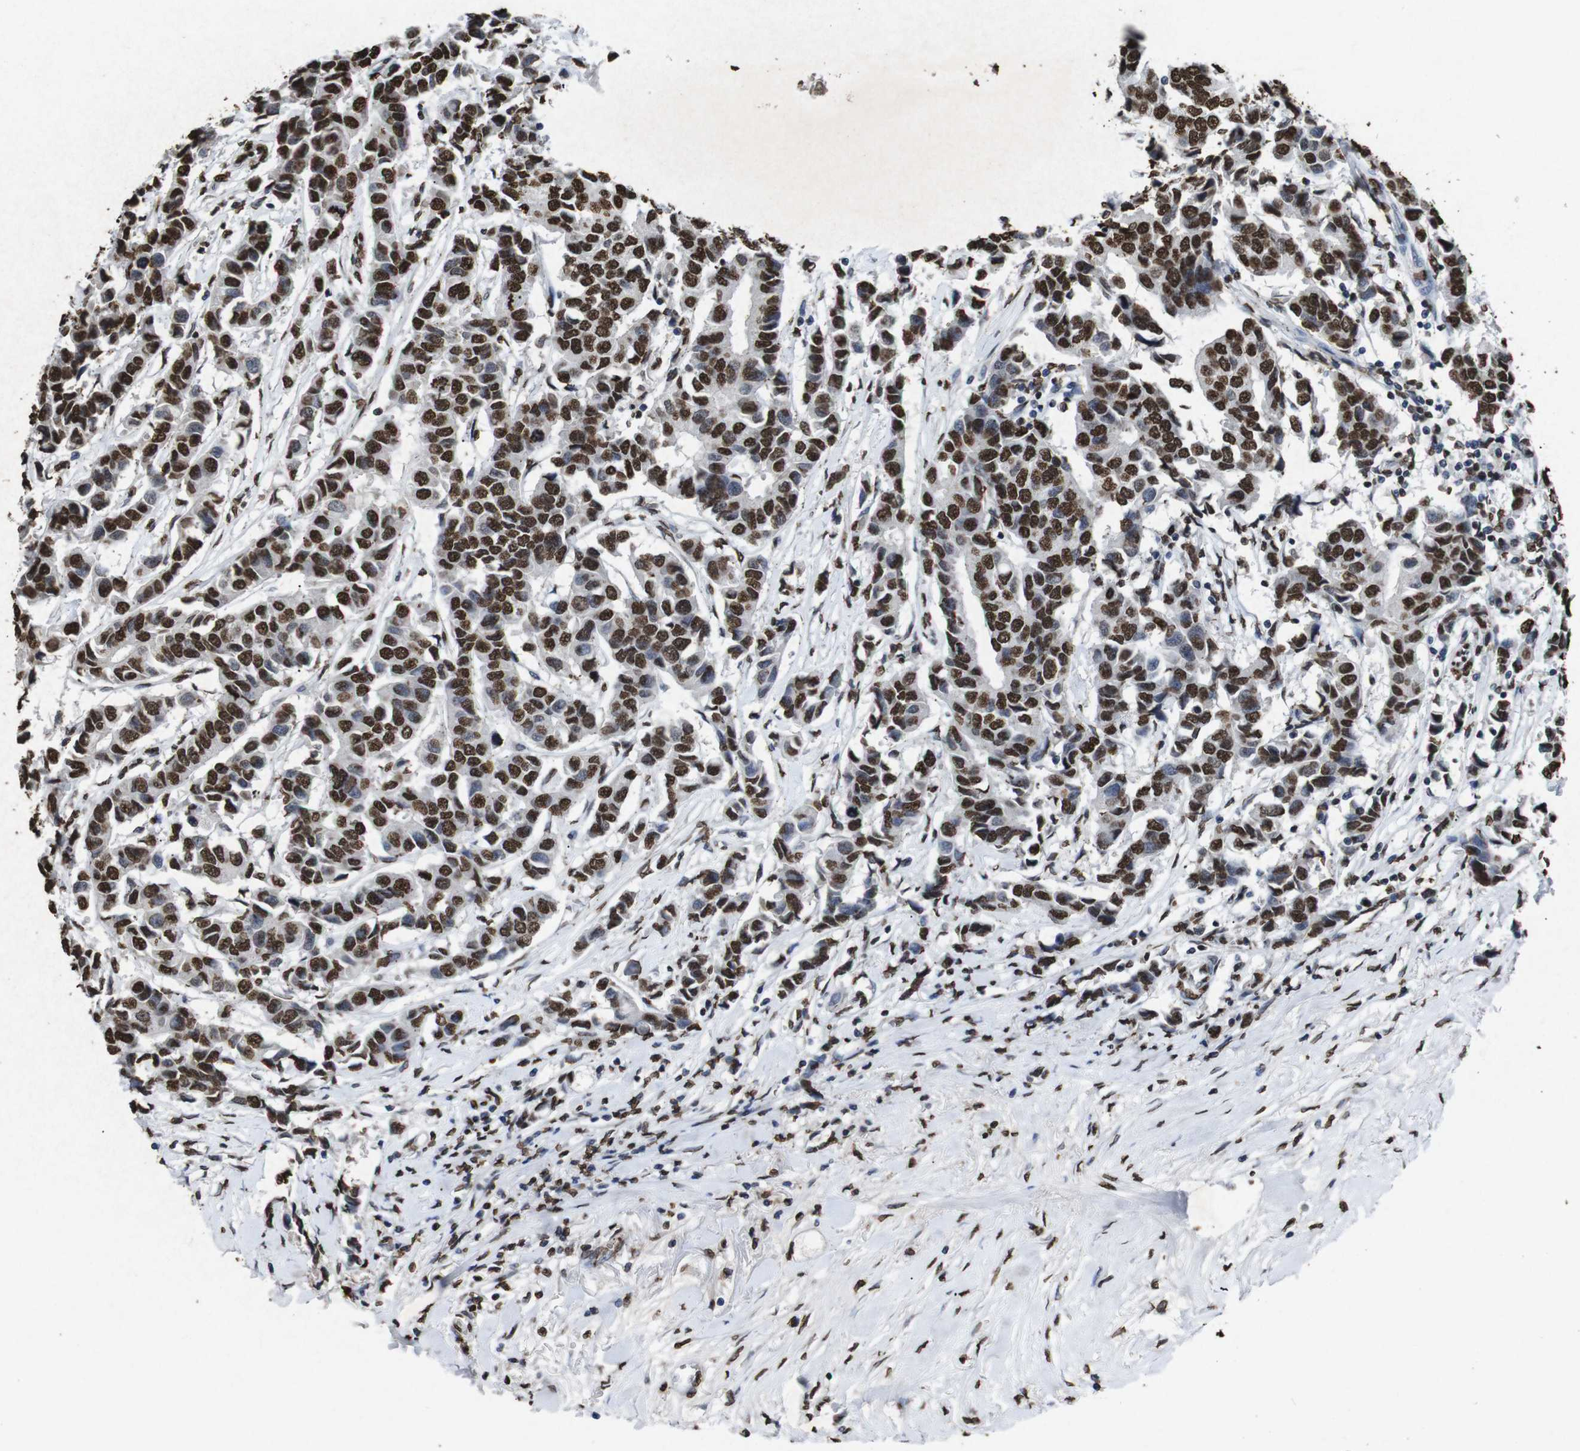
{"staining": {"intensity": "strong", "quantity": ">75%", "location": "nuclear"}, "tissue": "breast cancer", "cell_type": "Tumor cells", "image_type": "cancer", "snomed": [{"axis": "morphology", "description": "Duct carcinoma"}, {"axis": "topography", "description": "Breast"}], "caption": "Protein staining shows strong nuclear expression in approximately >75% of tumor cells in invasive ductal carcinoma (breast). (brown staining indicates protein expression, while blue staining denotes nuclei).", "gene": "MDM2", "patient": {"sex": "female", "age": 80}}